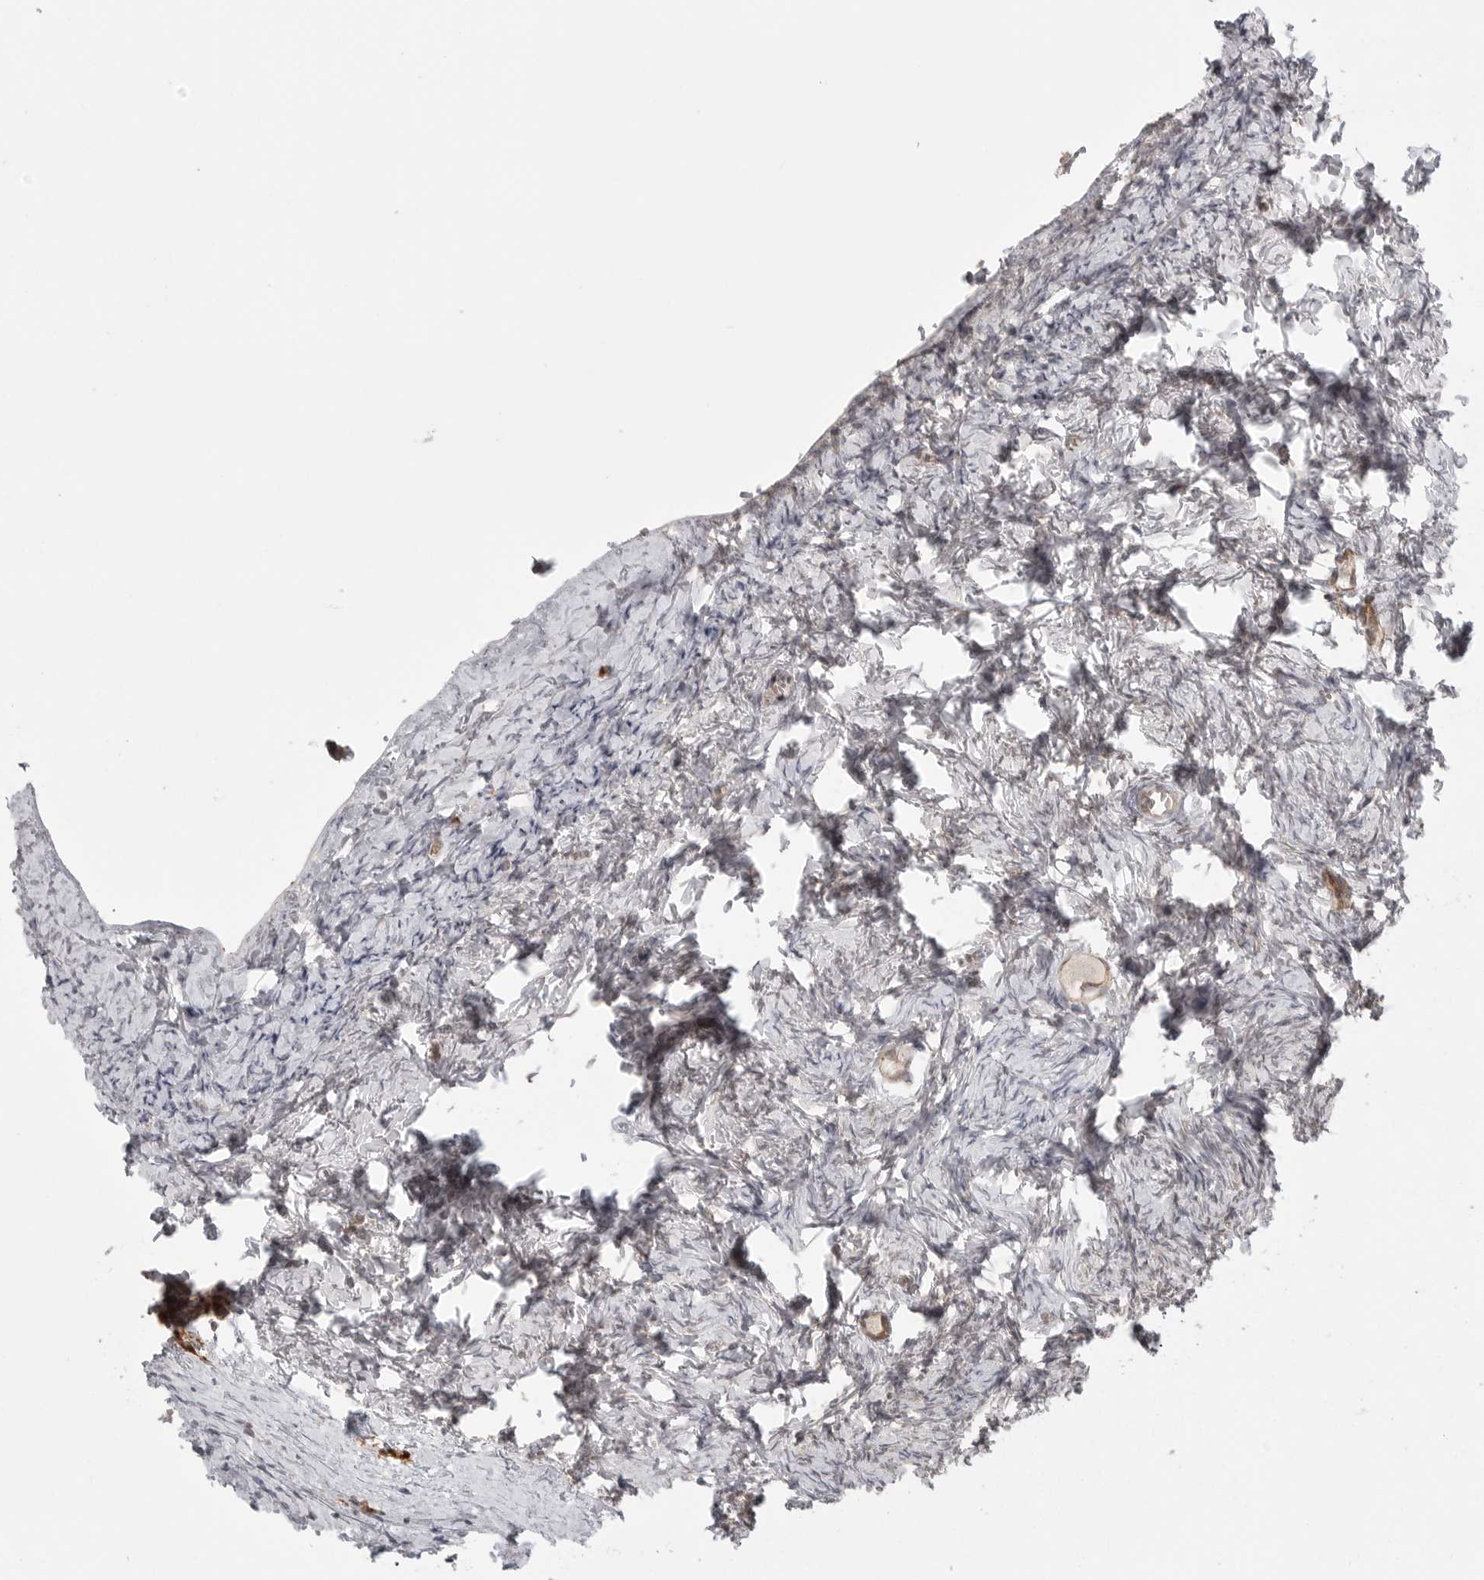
{"staining": {"intensity": "moderate", "quantity": ">75%", "location": "cytoplasmic/membranous"}, "tissue": "ovary", "cell_type": "Follicle cells", "image_type": "normal", "snomed": [{"axis": "morphology", "description": "Normal tissue, NOS"}, {"axis": "topography", "description": "Ovary"}], "caption": "This photomicrograph exhibits IHC staining of normal human ovary, with medium moderate cytoplasmic/membranous expression in approximately >75% of follicle cells.", "gene": "CERS2", "patient": {"sex": "female", "age": 27}}